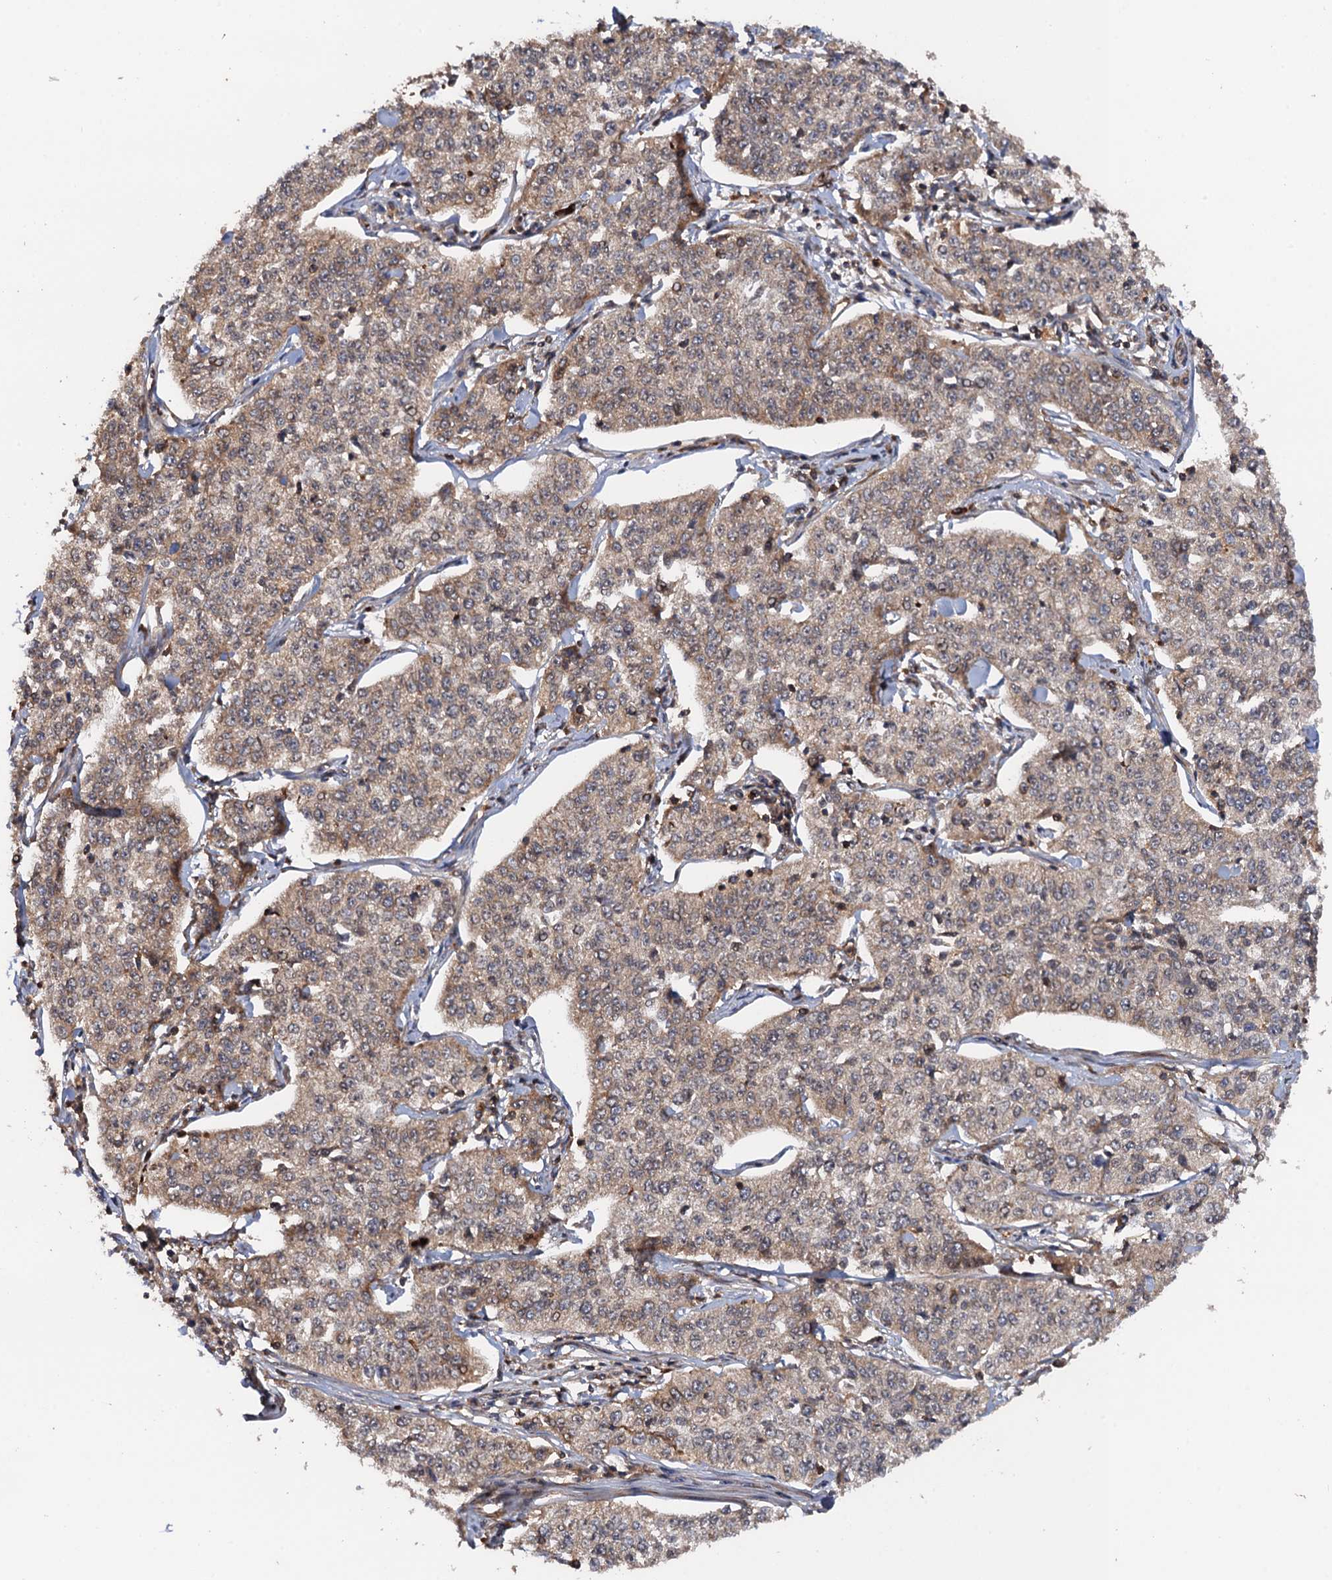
{"staining": {"intensity": "weak", "quantity": ">75%", "location": "cytoplasmic/membranous"}, "tissue": "cervical cancer", "cell_type": "Tumor cells", "image_type": "cancer", "snomed": [{"axis": "morphology", "description": "Squamous cell carcinoma, NOS"}, {"axis": "topography", "description": "Cervix"}], "caption": "The micrograph displays immunohistochemical staining of cervical cancer (squamous cell carcinoma). There is weak cytoplasmic/membranous positivity is identified in approximately >75% of tumor cells. The staining is performed using DAB (3,3'-diaminobenzidine) brown chromogen to label protein expression. The nuclei are counter-stained blue using hematoxylin.", "gene": "BORA", "patient": {"sex": "female", "age": 35}}